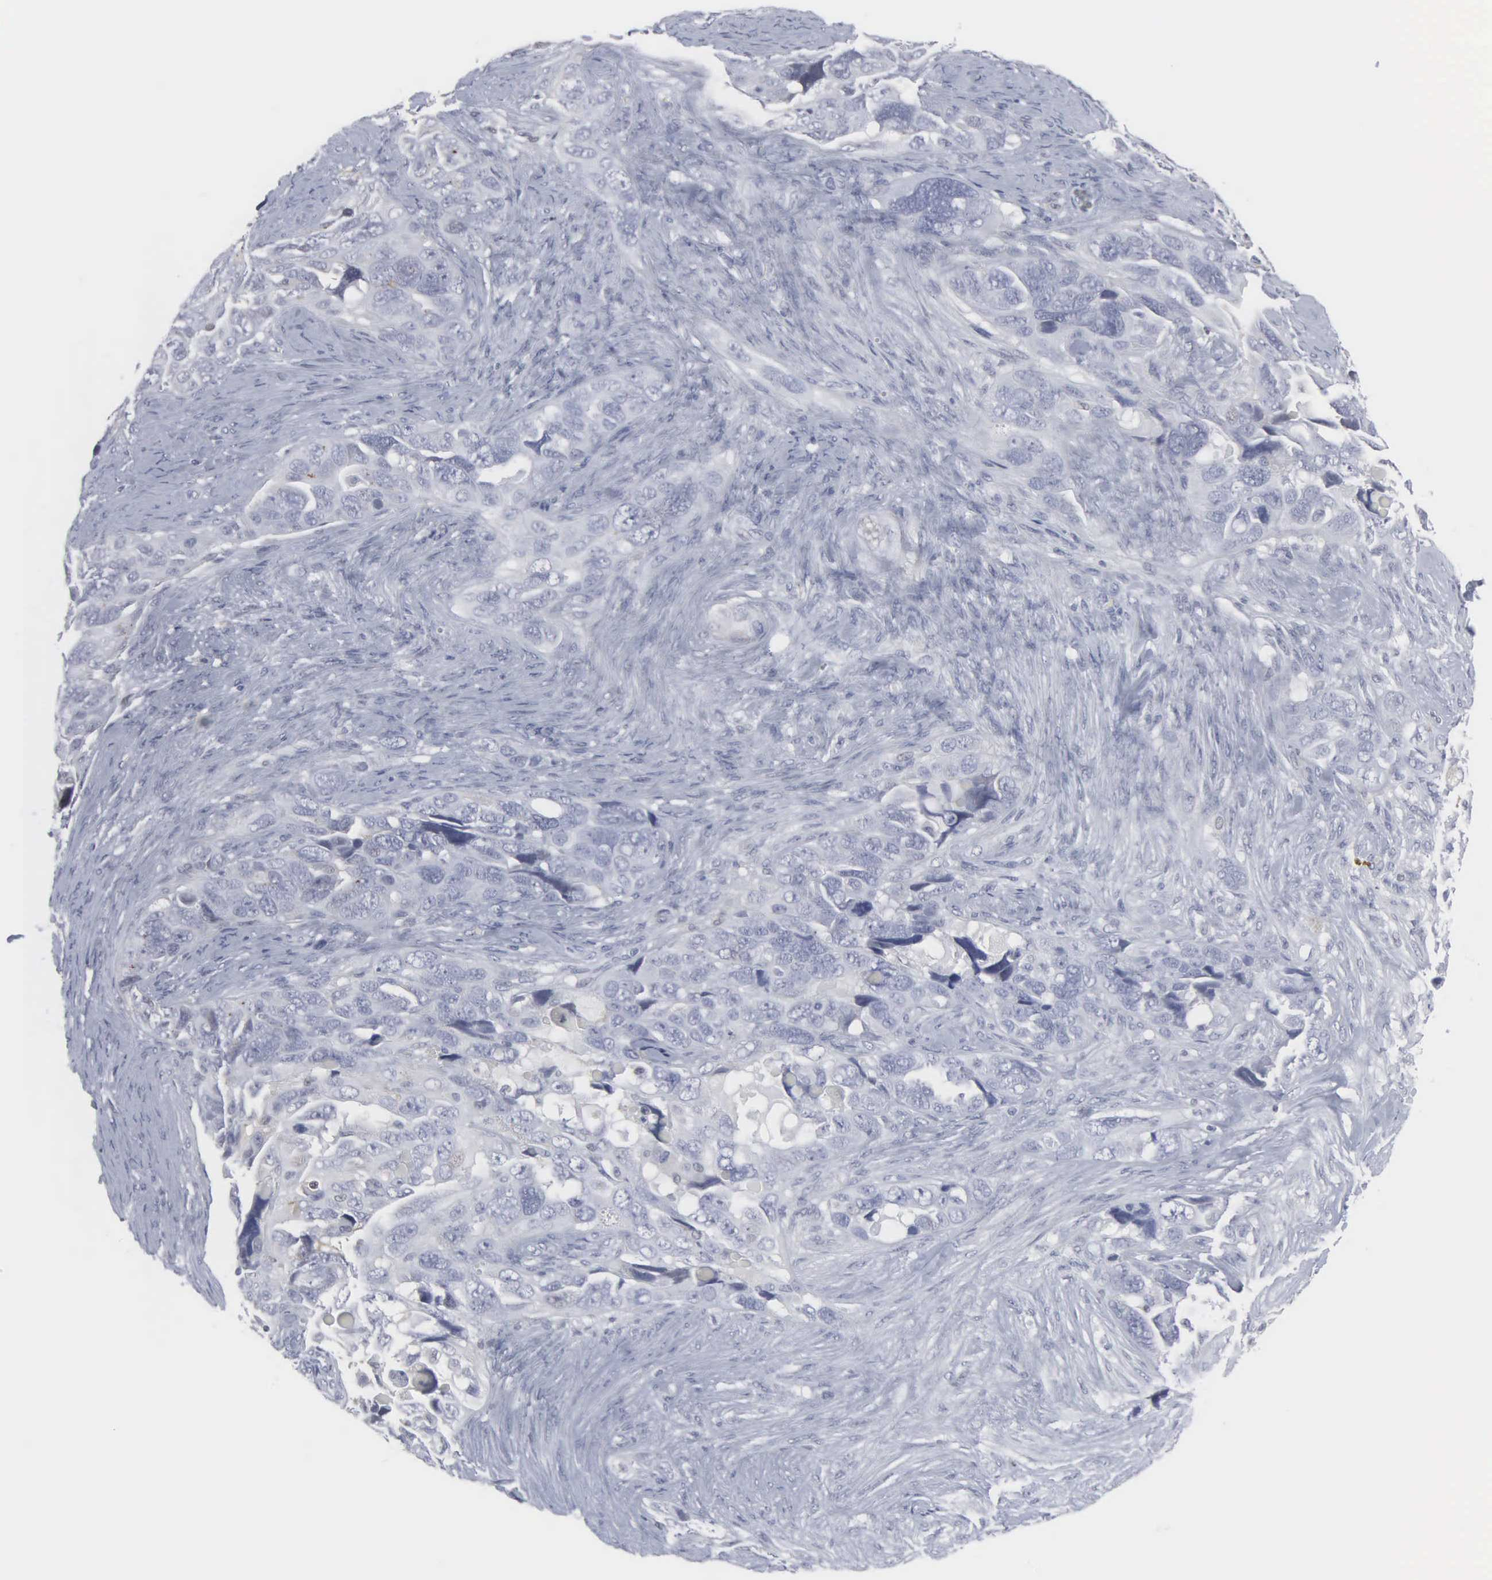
{"staining": {"intensity": "negative", "quantity": "none", "location": "none"}, "tissue": "ovarian cancer", "cell_type": "Tumor cells", "image_type": "cancer", "snomed": [{"axis": "morphology", "description": "Cystadenocarcinoma, serous, NOS"}, {"axis": "topography", "description": "Ovary"}], "caption": "Protein analysis of ovarian cancer (serous cystadenocarcinoma) exhibits no significant expression in tumor cells.", "gene": "SPIN3", "patient": {"sex": "female", "age": 63}}